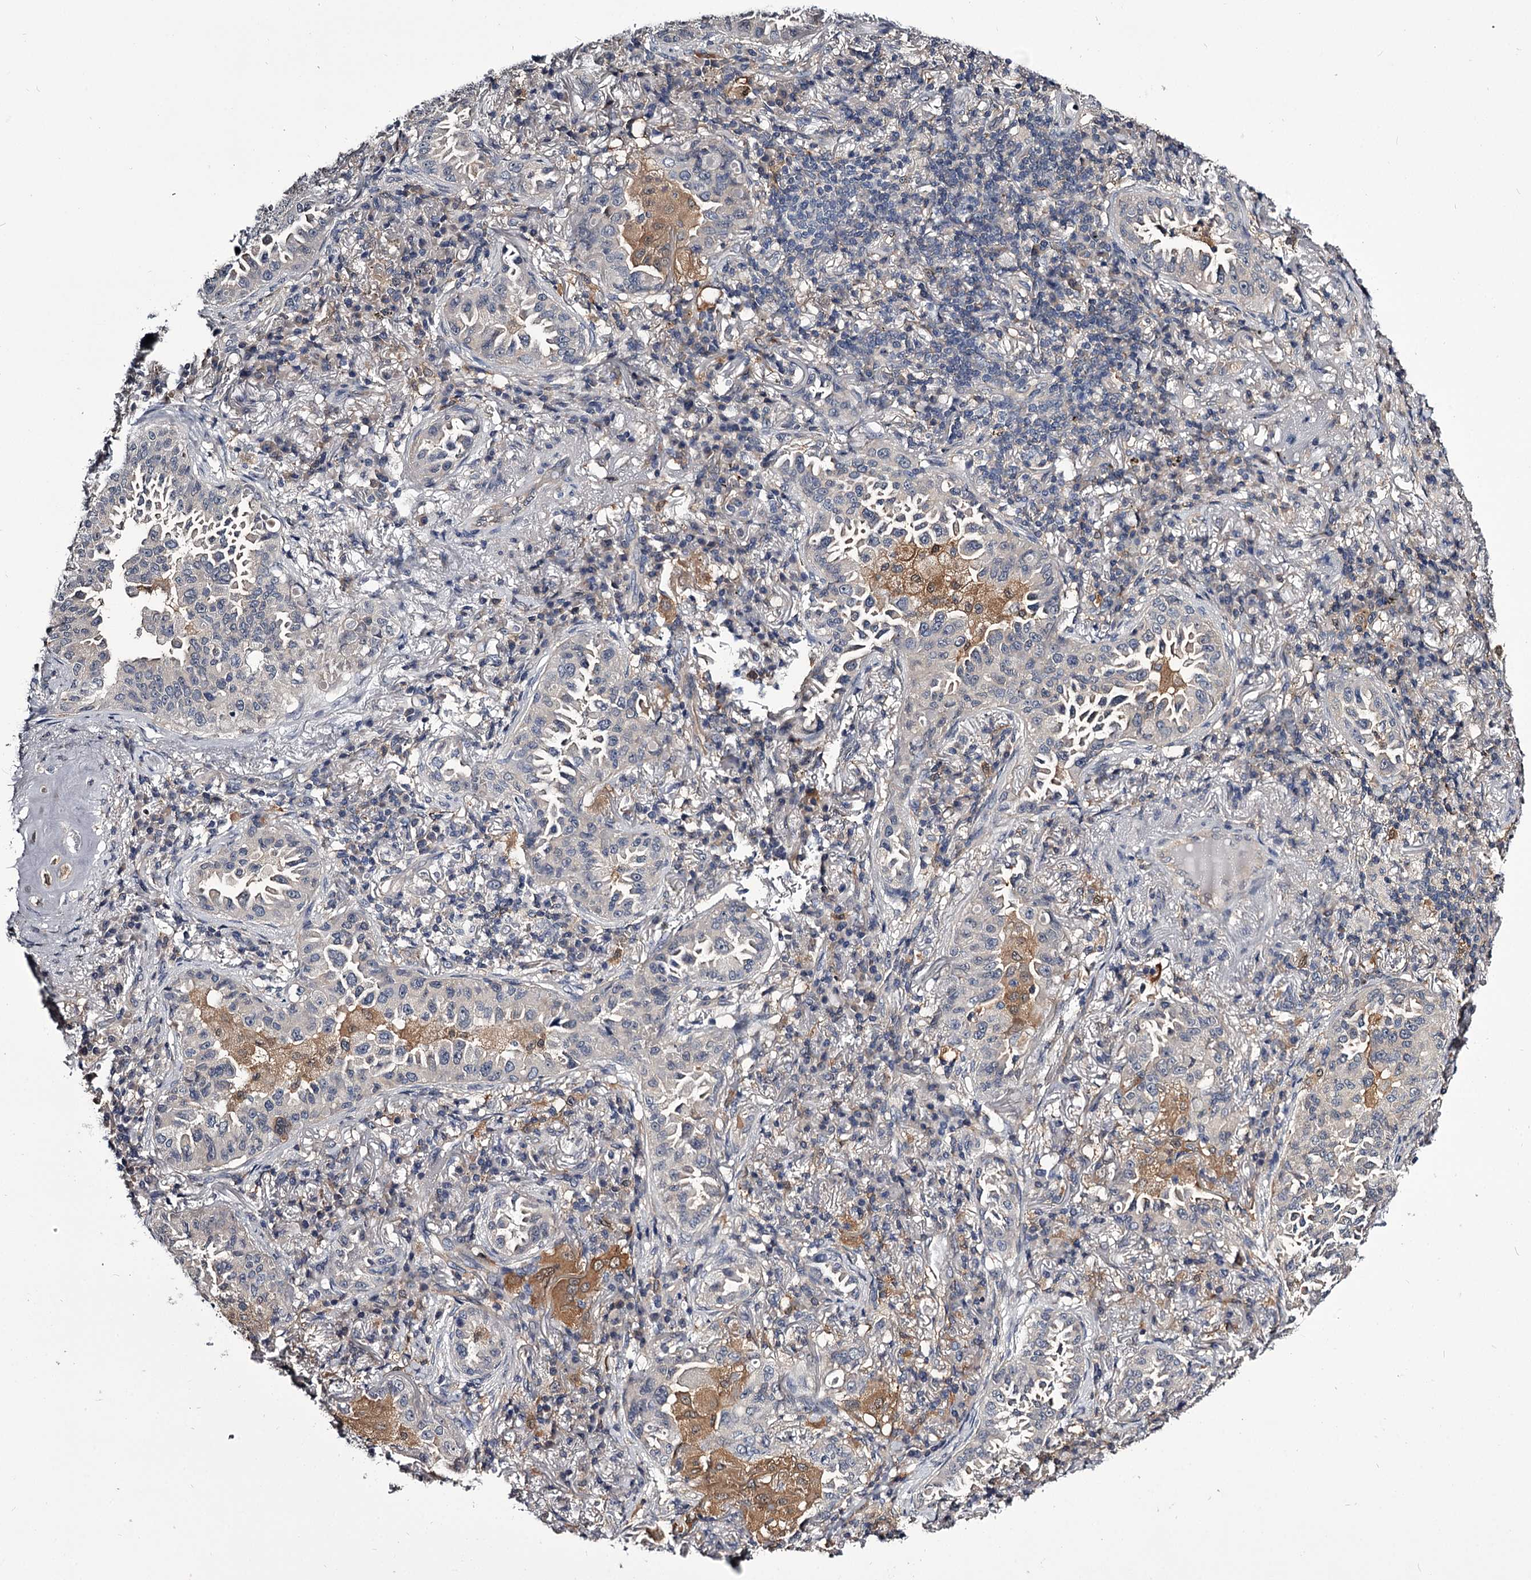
{"staining": {"intensity": "negative", "quantity": "none", "location": "none"}, "tissue": "lung cancer", "cell_type": "Tumor cells", "image_type": "cancer", "snomed": [{"axis": "morphology", "description": "Adenocarcinoma, NOS"}, {"axis": "topography", "description": "Lung"}], "caption": "Adenocarcinoma (lung) was stained to show a protein in brown. There is no significant staining in tumor cells.", "gene": "GSTO1", "patient": {"sex": "female", "age": 69}}